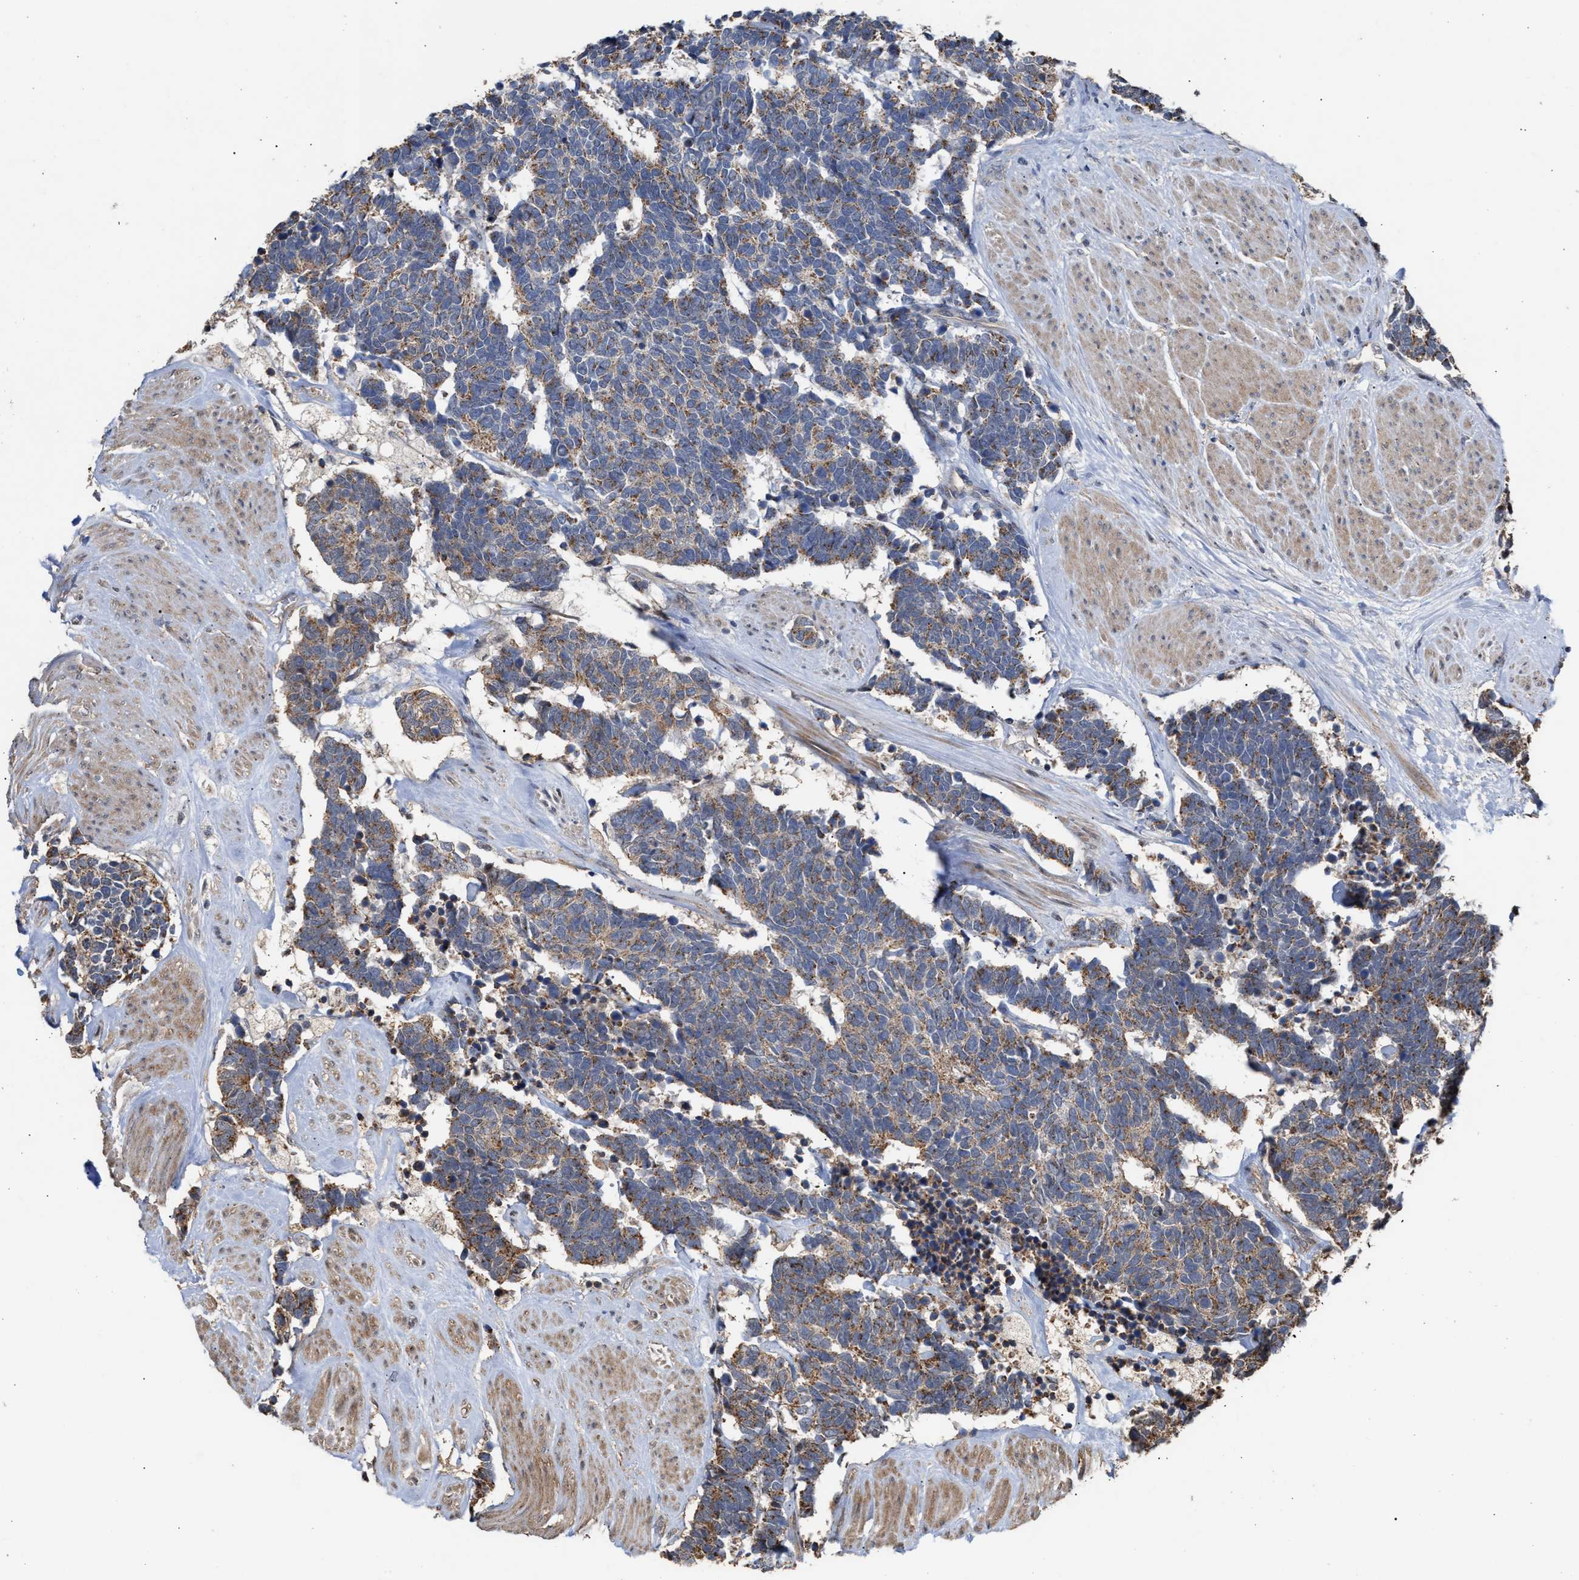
{"staining": {"intensity": "moderate", "quantity": "25%-75%", "location": "cytoplasmic/membranous"}, "tissue": "carcinoid", "cell_type": "Tumor cells", "image_type": "cancer", "snomed": [{"axis": "morphology", "description": "Carcinoma, NOS"}, {"axis": "morphology", "description": "Carcinoid, malignant, NOS"}, {"axis": "topography", "description": "Urinary bladder"}], "caption": "Protein staining by immunohistochemistry (IHC) shows moderate cytoplasmic/membranous staining in approximately 25%-75% of tumor cells in carcinoid.", "gene": "EXOSC2", "patient": {"sex": "male", "age": 57}}